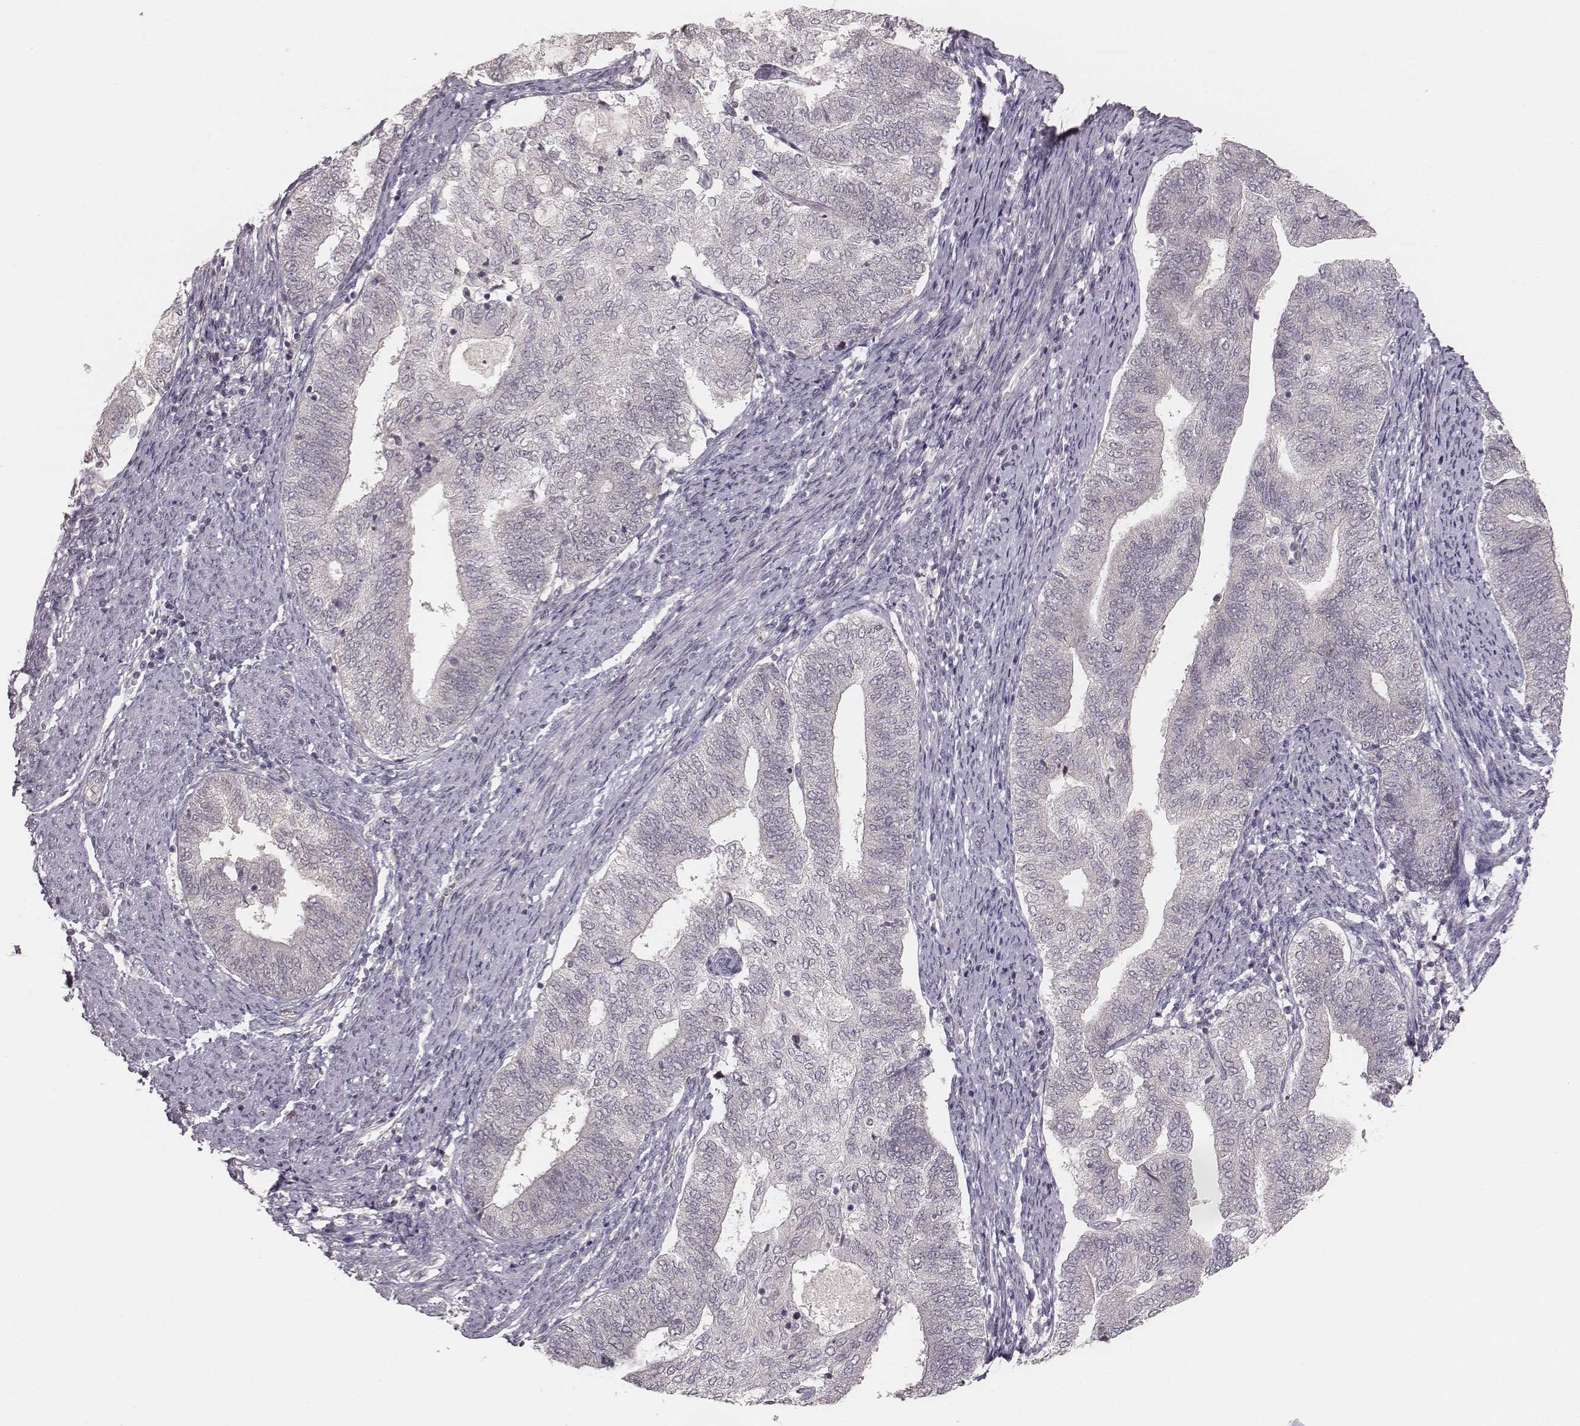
{"staining": {"intensity": "negative", "quantity": "none", "location": "none"}, "tissue": "endometrial cancer", "cell_type": "Tumor cells", "image_type": "cancer", "snomed": [{"axis": "morphology", "description": "Adenocarcinoma, NOS"}, {"axis": "topography", "description": "Endometrium"}], "caption": "Adenocarcinoma (endometrial) stained for a protein using immunohistochemistry demonstrates no expression tumor cells.", "gene": "LY6K", "patient": {"sex": "female", "age": 65}}